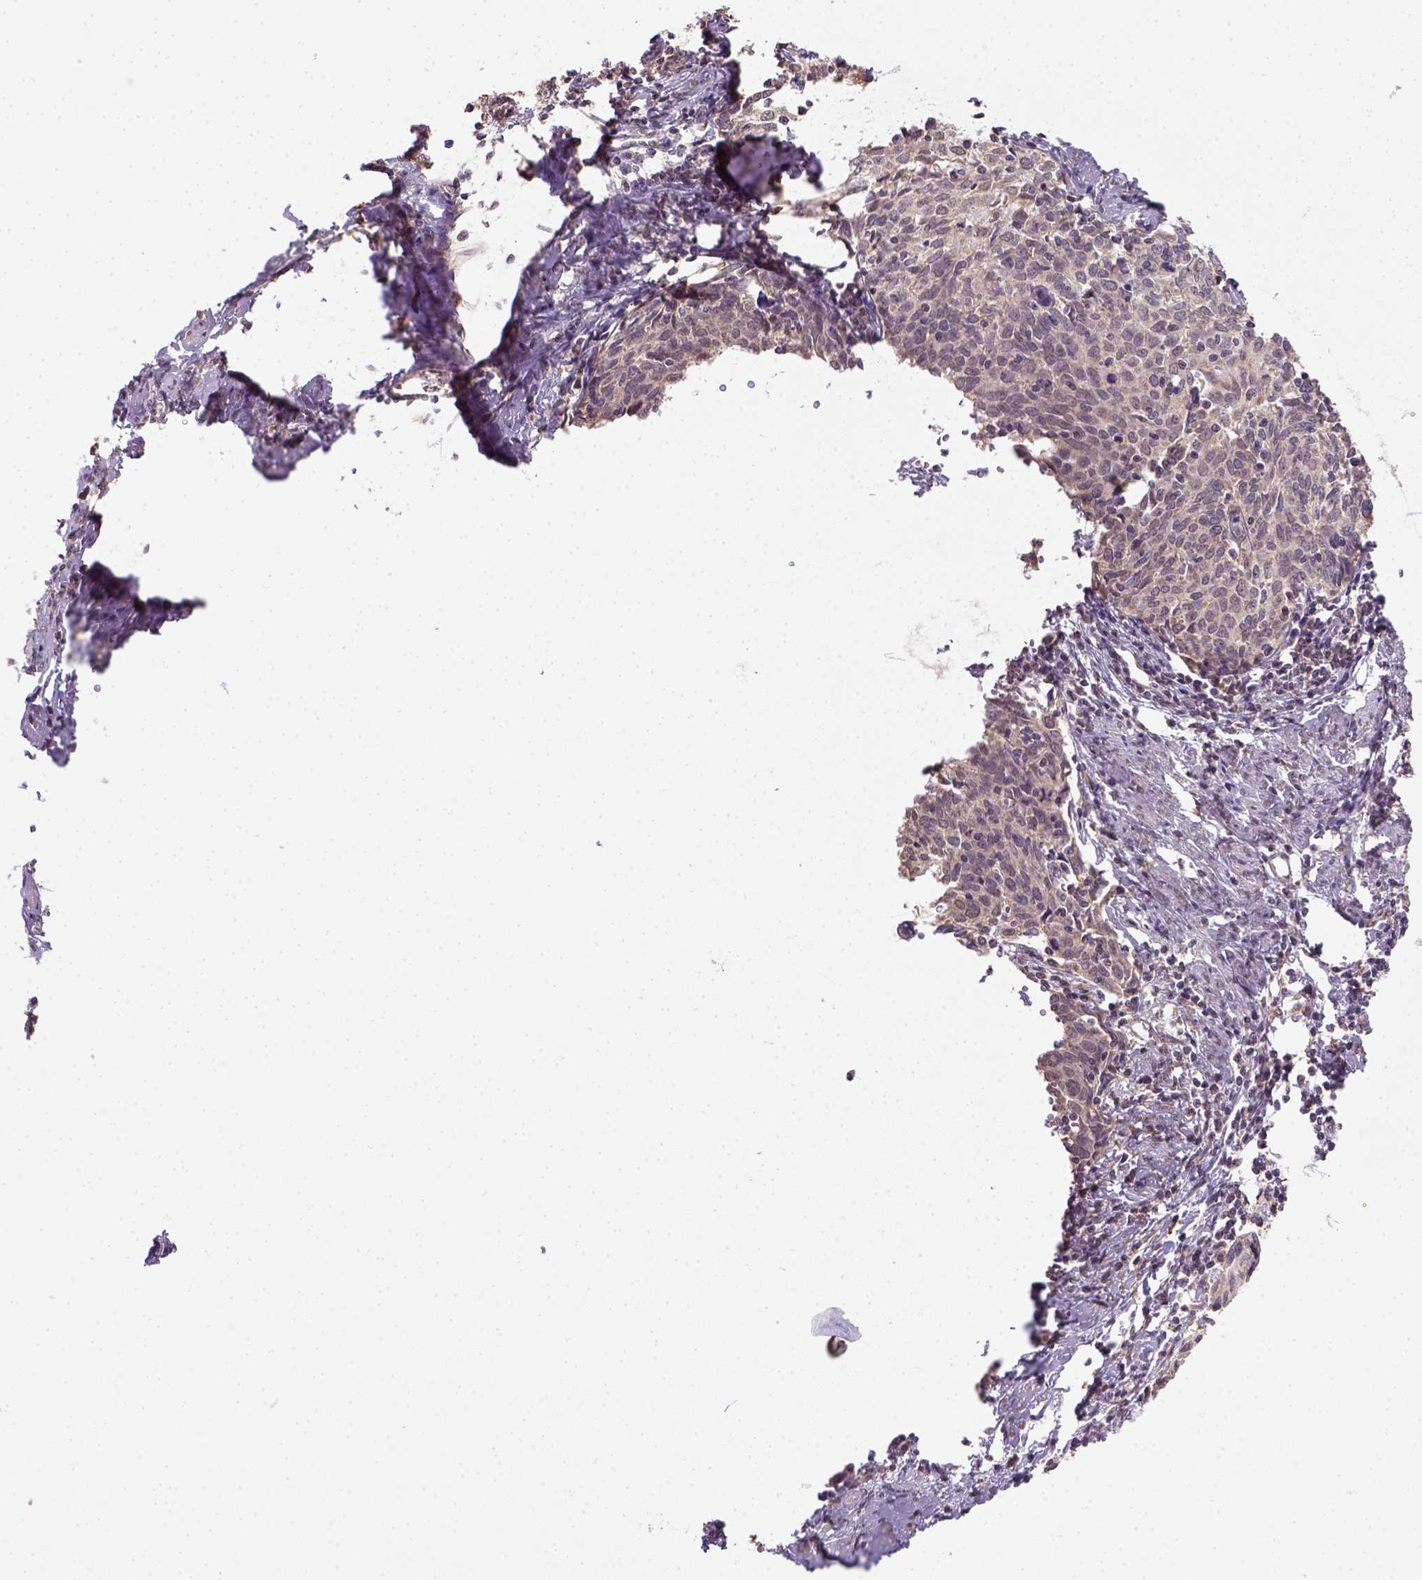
{"staining": {"intensity": "weak", "quantity": ">75%", "location": "cytoplasmic/membranous"}, "tissue": "cervical cancer", "cell_type": "Tumor cells", "image_type": "cancer", "snomed": [{"axis": "morphology", "description": "Squamous cell carcinoma, NOS"}, {"axis": "topography", "description": "Cervix"}], "caption": "Immunohistochemistry (IHC) photomicrograph of neoplastic tissue: cervical cancer stained using immunohistochemistry shows low levels of weak protein expression localized specifically in the cytoplasmic/membranous of tumor cells, appearing as a cytoplasmic/membranous brown color.", "gene": "NUDT10", "patient": {"sex": "female", "age": 62}}